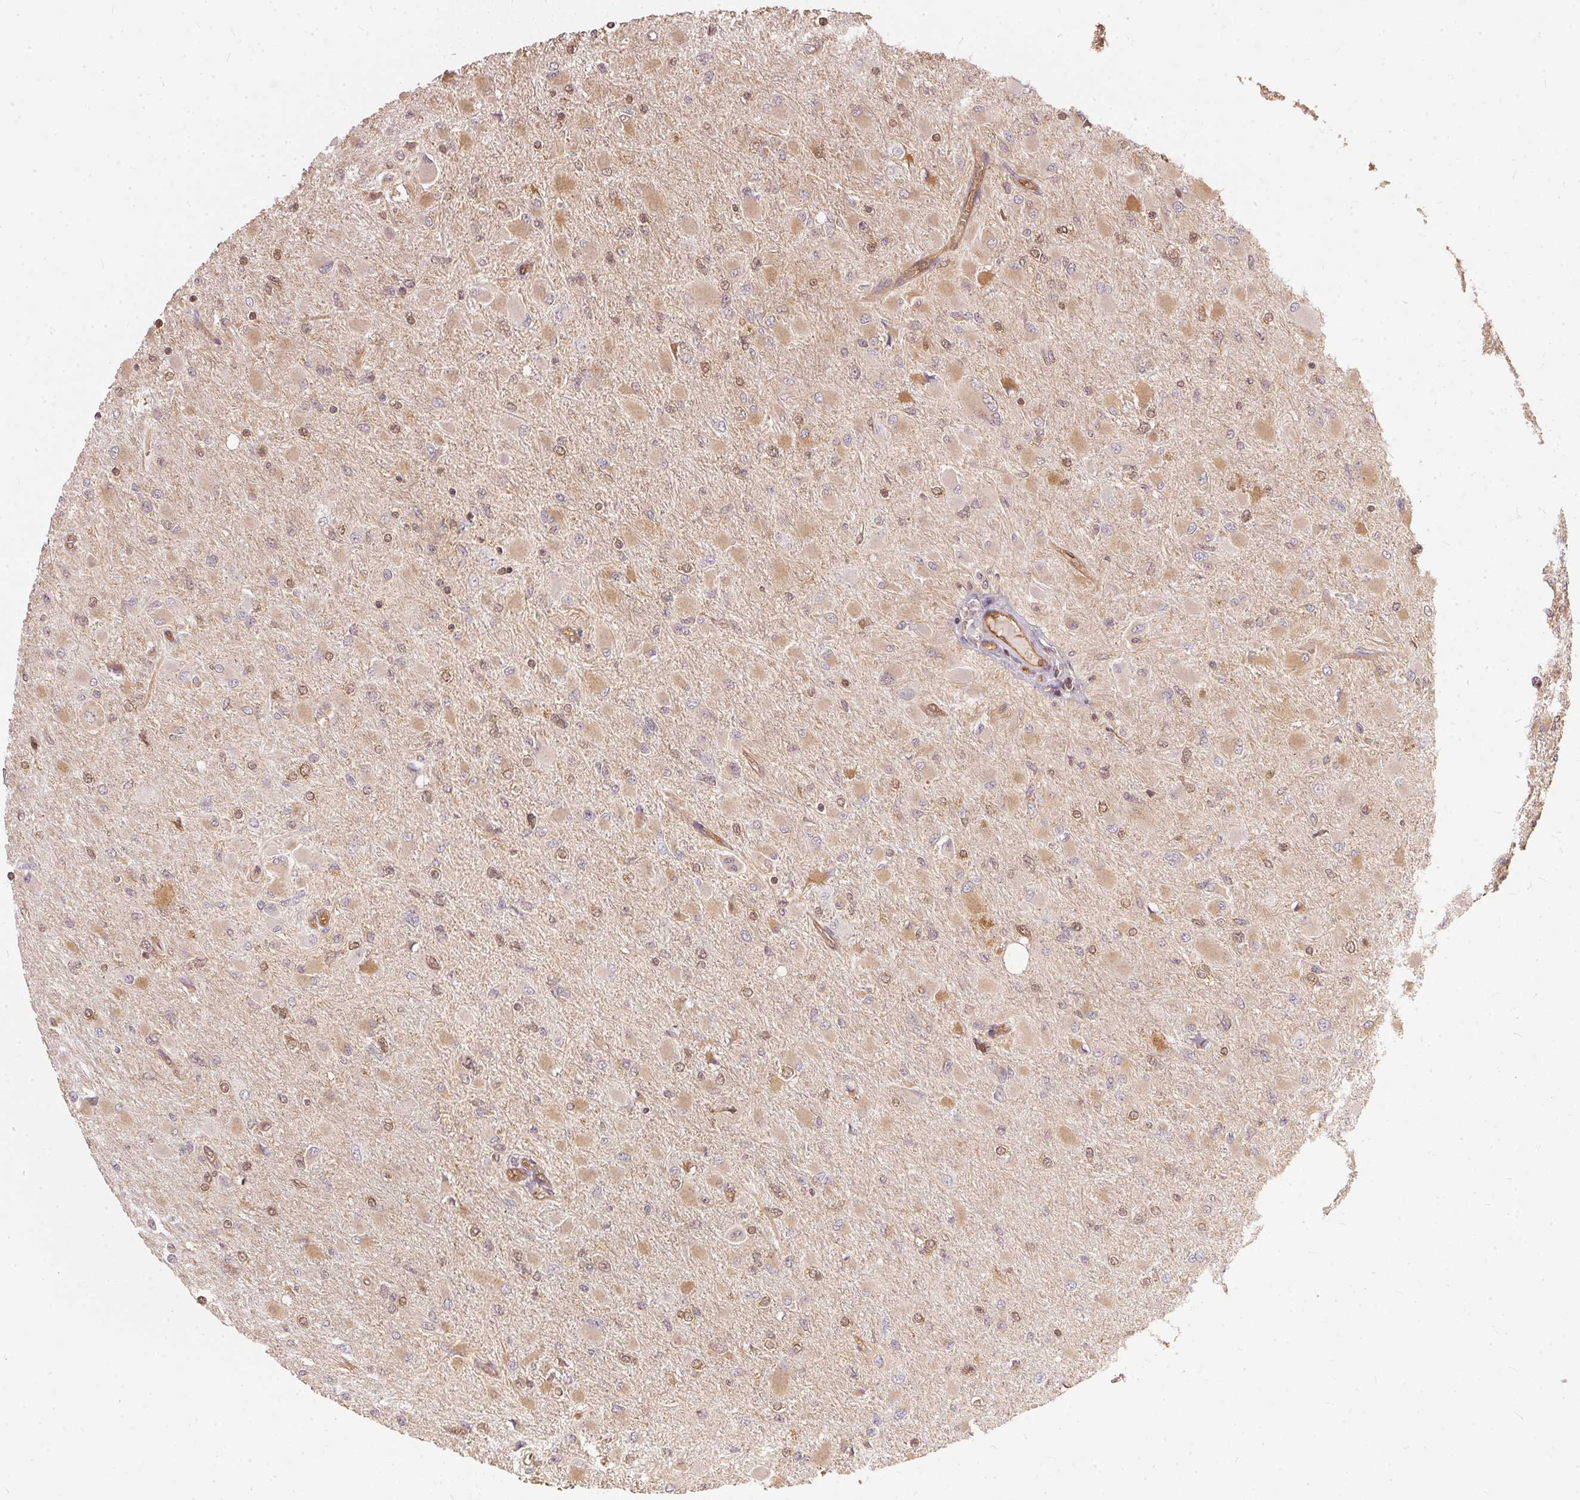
{"staining": {"intensity": "weak", "quantity": "<25%", "location": "cytoplasmic/membranous"}, "tissue": "glioma", "cell_type": "Tumor cells", "image_type": "cancer", "snomed": [{"axis": "morphology", "description": "Glioma, malignant, High grade"}, {"axis": "topography", "description": "Cerebral cortex"}], "caption": "There is no significant expression in tumor cells of malignant glioma (high-grade).", "gene": "BLMH", "patient": {"sex": "female", "age": 36}}